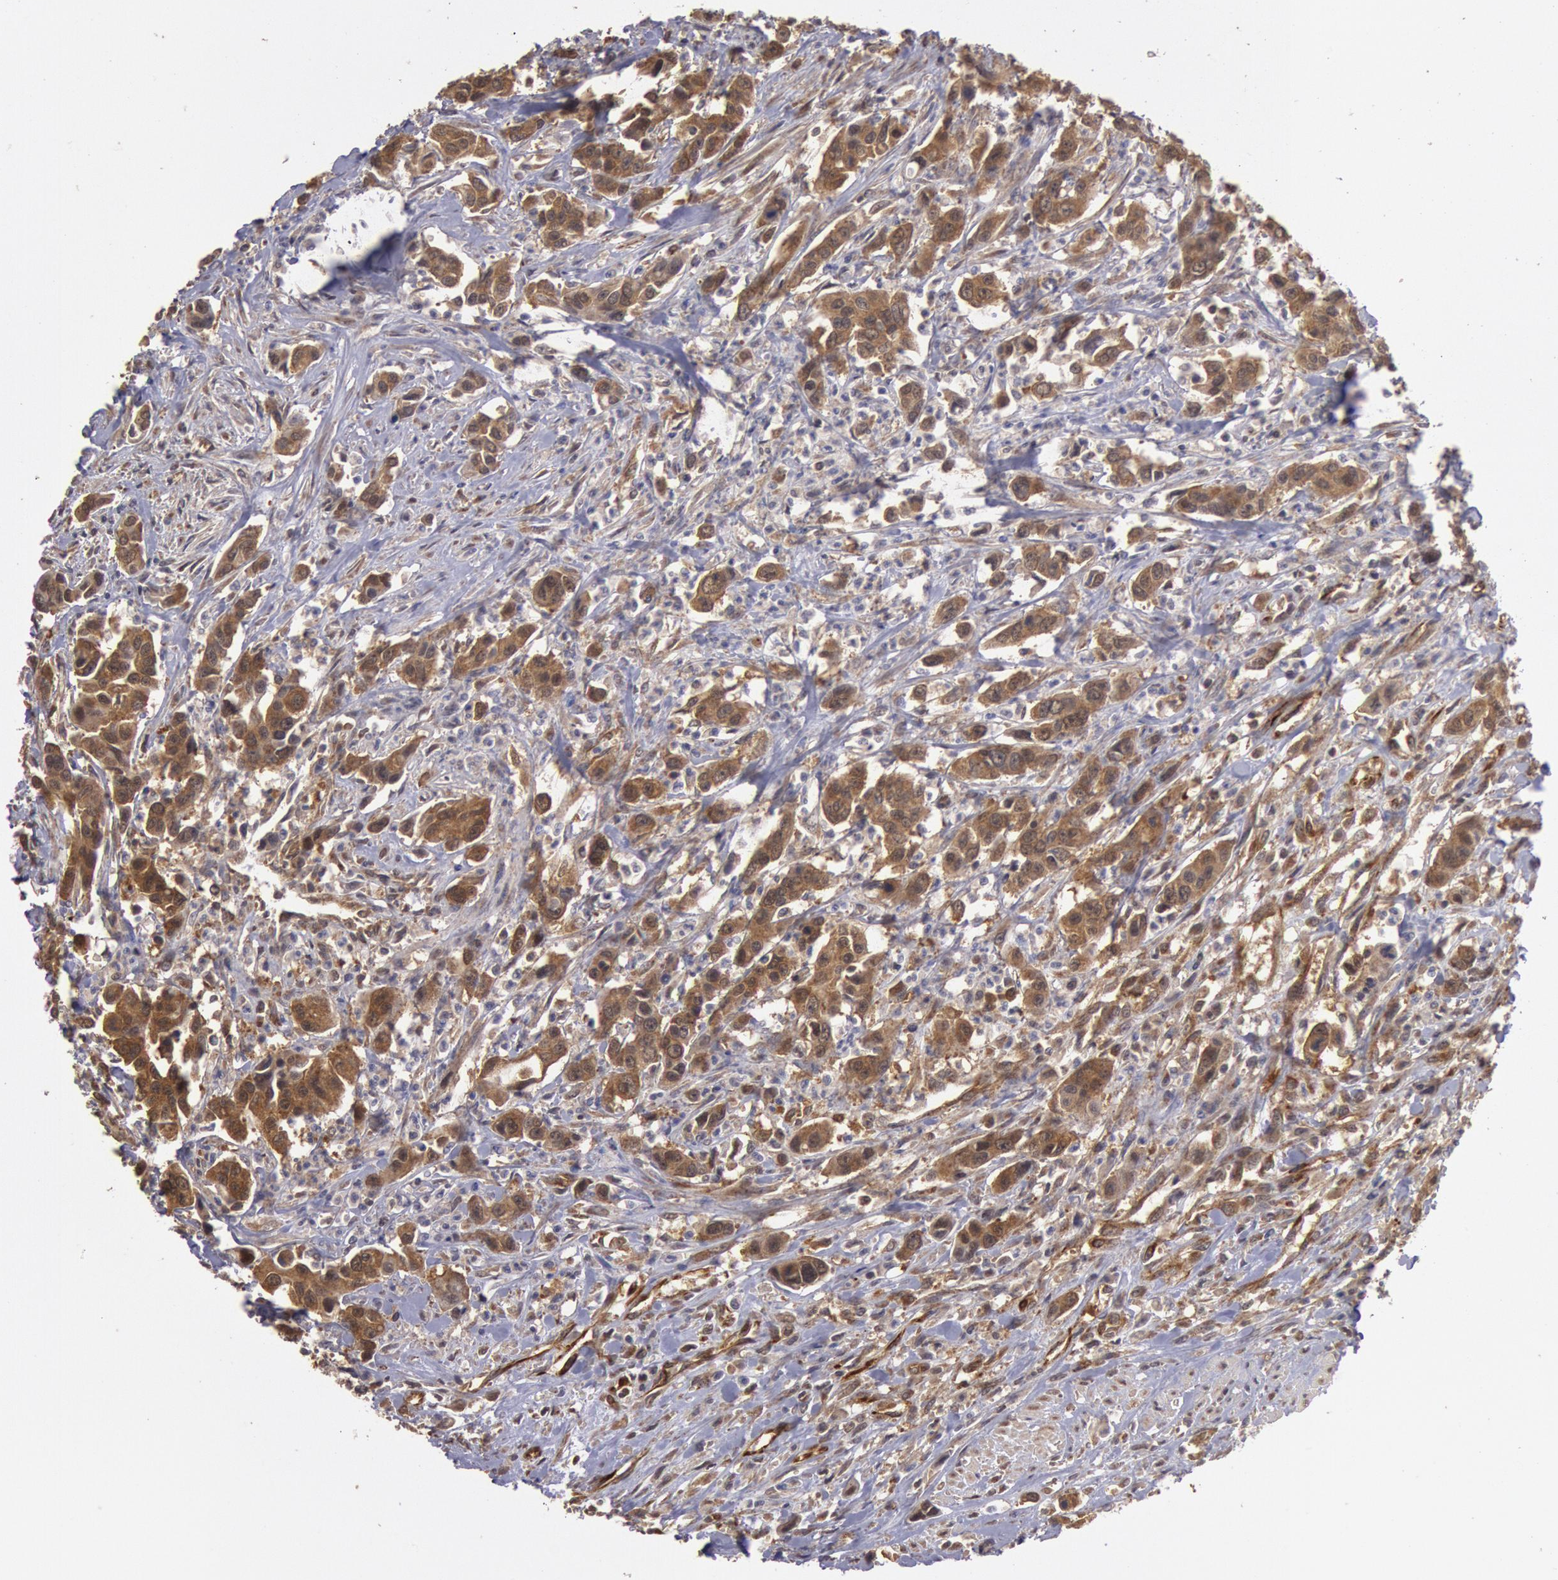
{"staining": {"intensity": "moderate", "quantity": ">75%", "location": "cytoplasmic/membranous"}, "tissue": "urothelial cancer", "cell_type": "Tumor cells", "image_type": "cancer", "snomed": [{"axis": "morphology", "description": "Urothelial carcinoma, High grade"}, {"axis": "topography", "description": "Urinary bladder"}], "caption": "The immunohistochemical stain shows moderate cytoplasmic/membranous positivity in tumor cells of urothelial carcinoma (high-grade) tissue. Nuclei are stained in blue.", "gene": "USP14", "patient": {"sex": "male", "age": 86}}